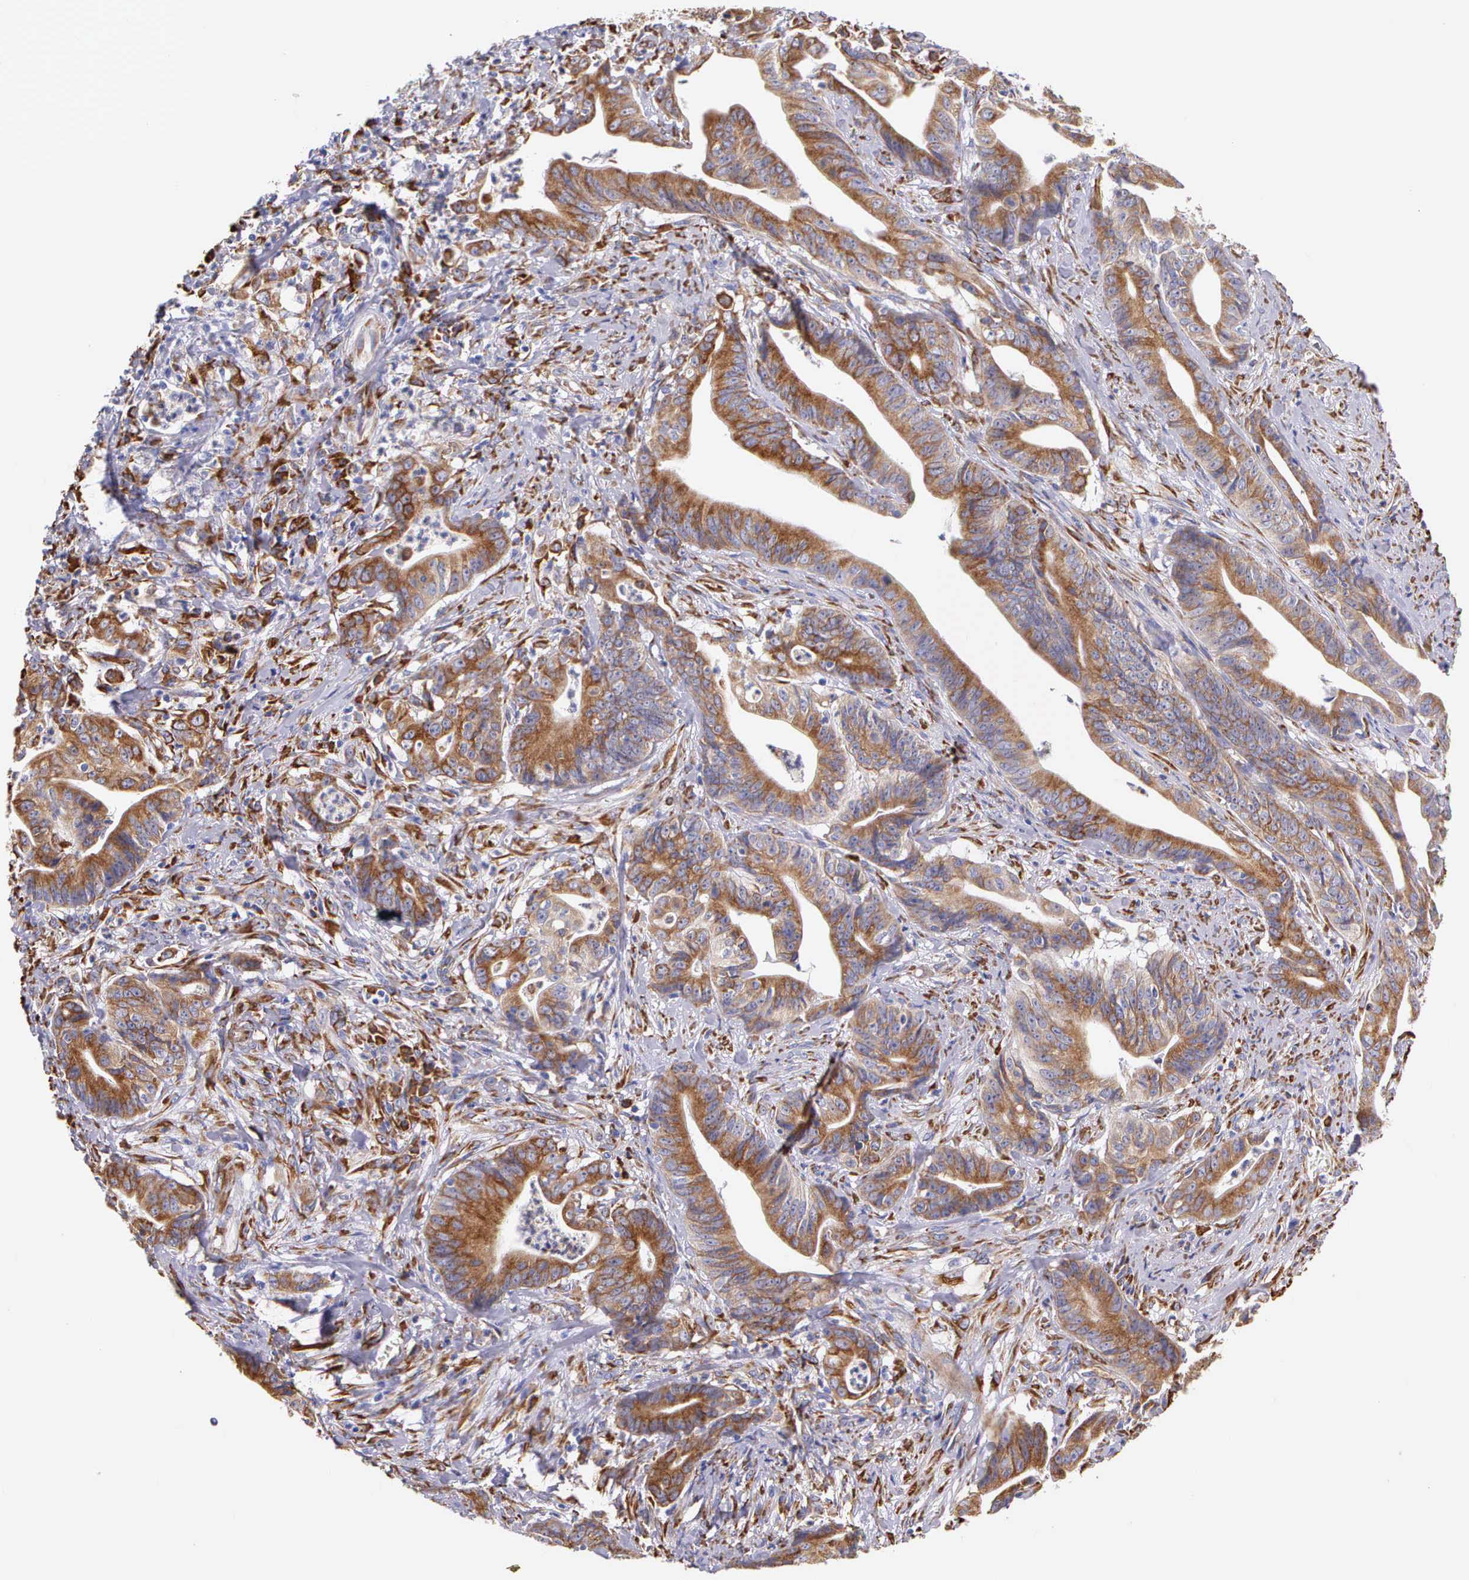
{"staining": {"intensity": "moderate", "quantity": ">75%", "location": "cytoplasmic/membranous"}, "tissue": "stomach cancer", "cell_type": "Tumor cells", "image_type": "cancer", "snomed": [{"axis": "morphology", "description": "Adenocarcinoma, NOS"}, {"axis": "topography", "description": "Stomach, lower"}], "caption": "This photomicrograph exhibits adenocarcinoma (stomach) stained with immunohistochemistry (IHC) to label a protein in brown. The cytoplasmic/membranous of tumor cells show moderate positivity for the protein. Nuclei are counter-stained blue.", "gene": "CKAP4", "patient": {"sex": "female", "age": 86}}